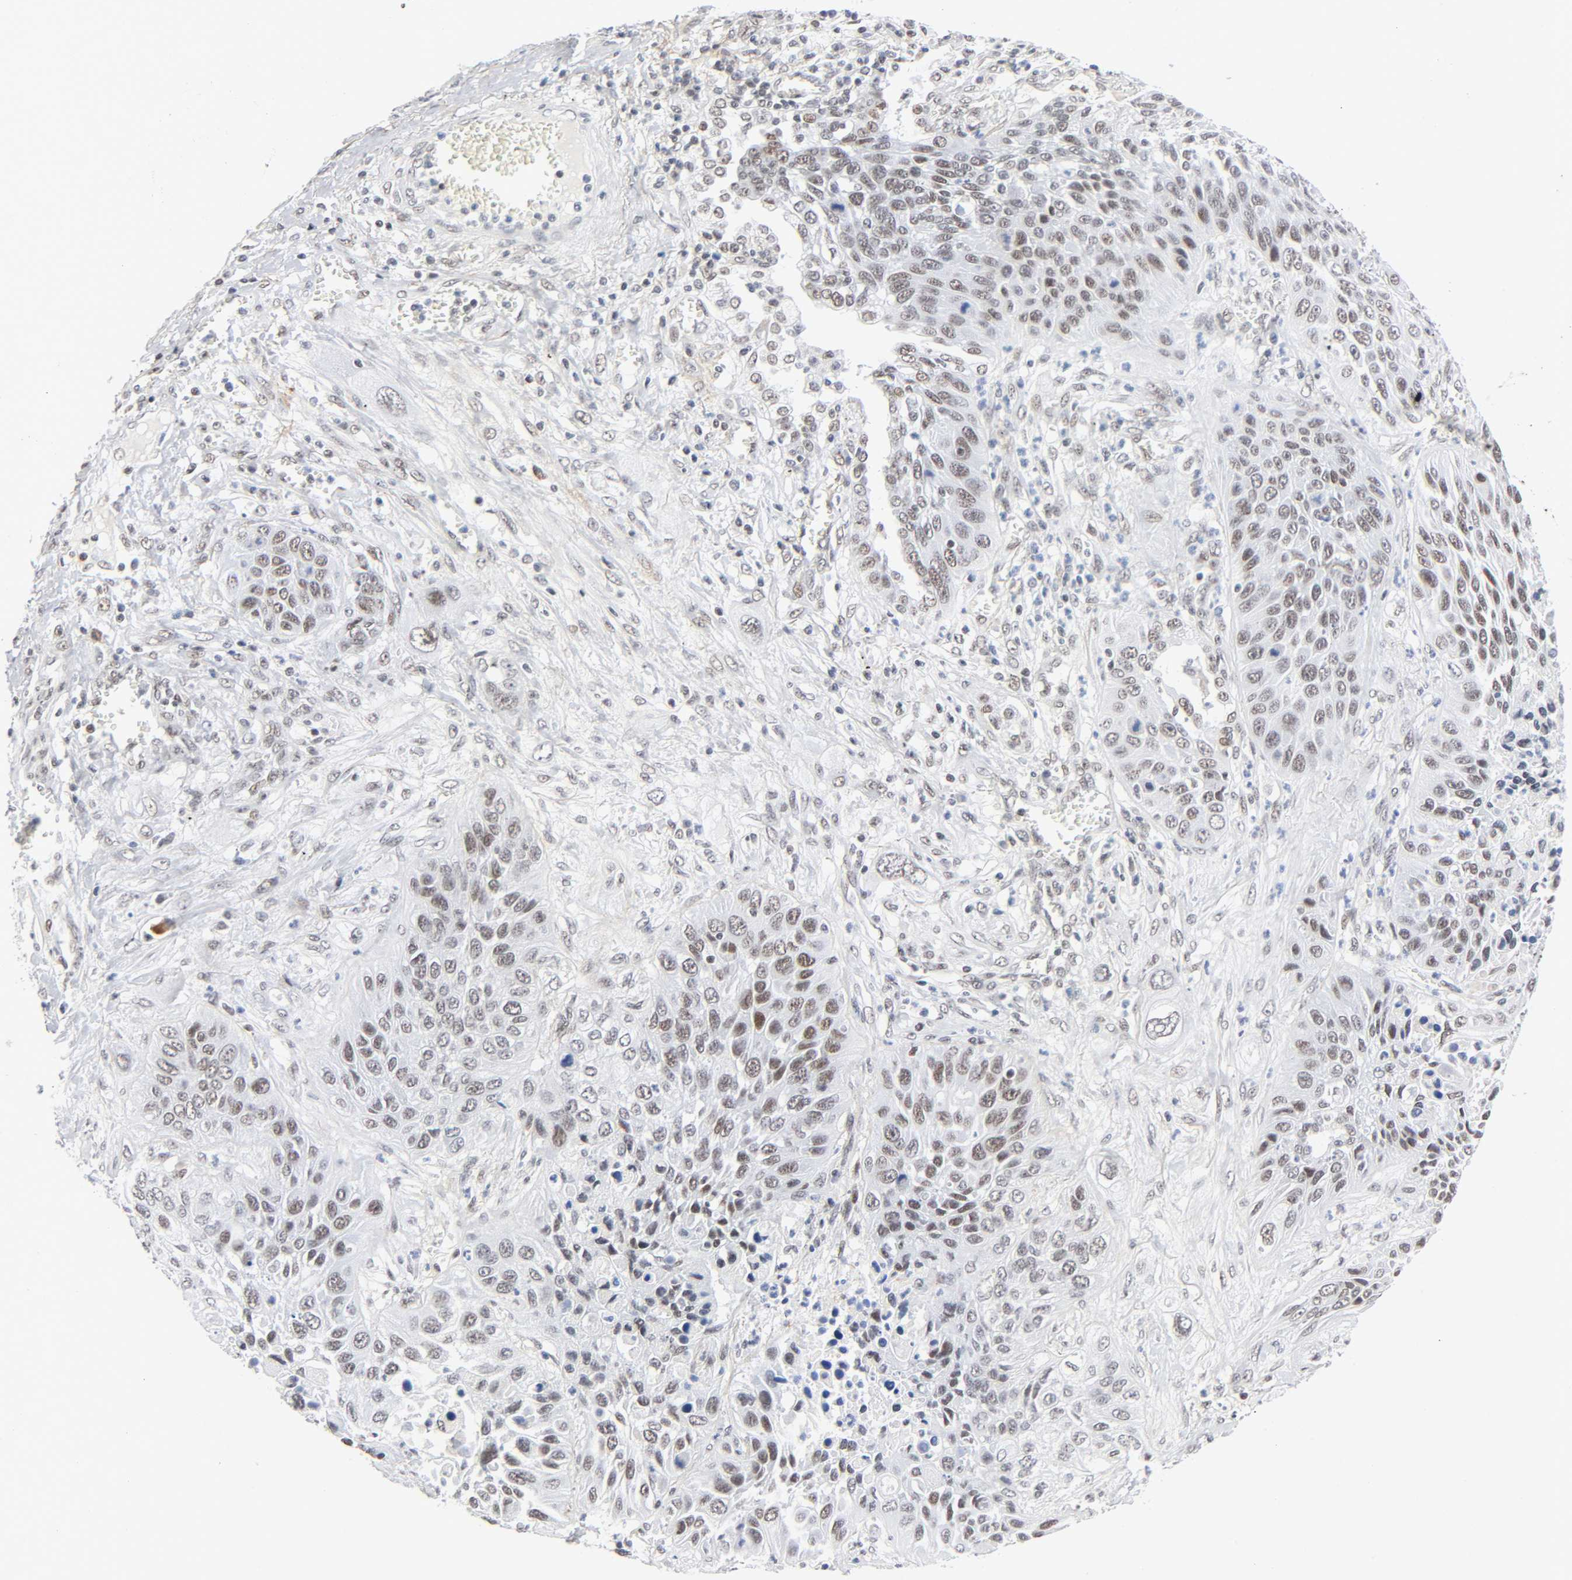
{"staining": {"intensity": "moderate", "quantity": "25%-75%", "location": "nuclear"}, "tissue": "lung cancer", "cell_type": "Tumor cells", "image_type": "cancer", "snomed": [{"axis": "morphology", "description": "Squamous cell carcinoma, NOS"}, {"axis": "topography", "description": "Lung"}], "caption": "Squamous cell carcinoma (lung) stained with immunohistochemistry displays moderate nuclear positivity in approximately 25%-75% of tumor cells.", "gene": "DIDO1", "patient": {"sex": "female", "age": 76}}